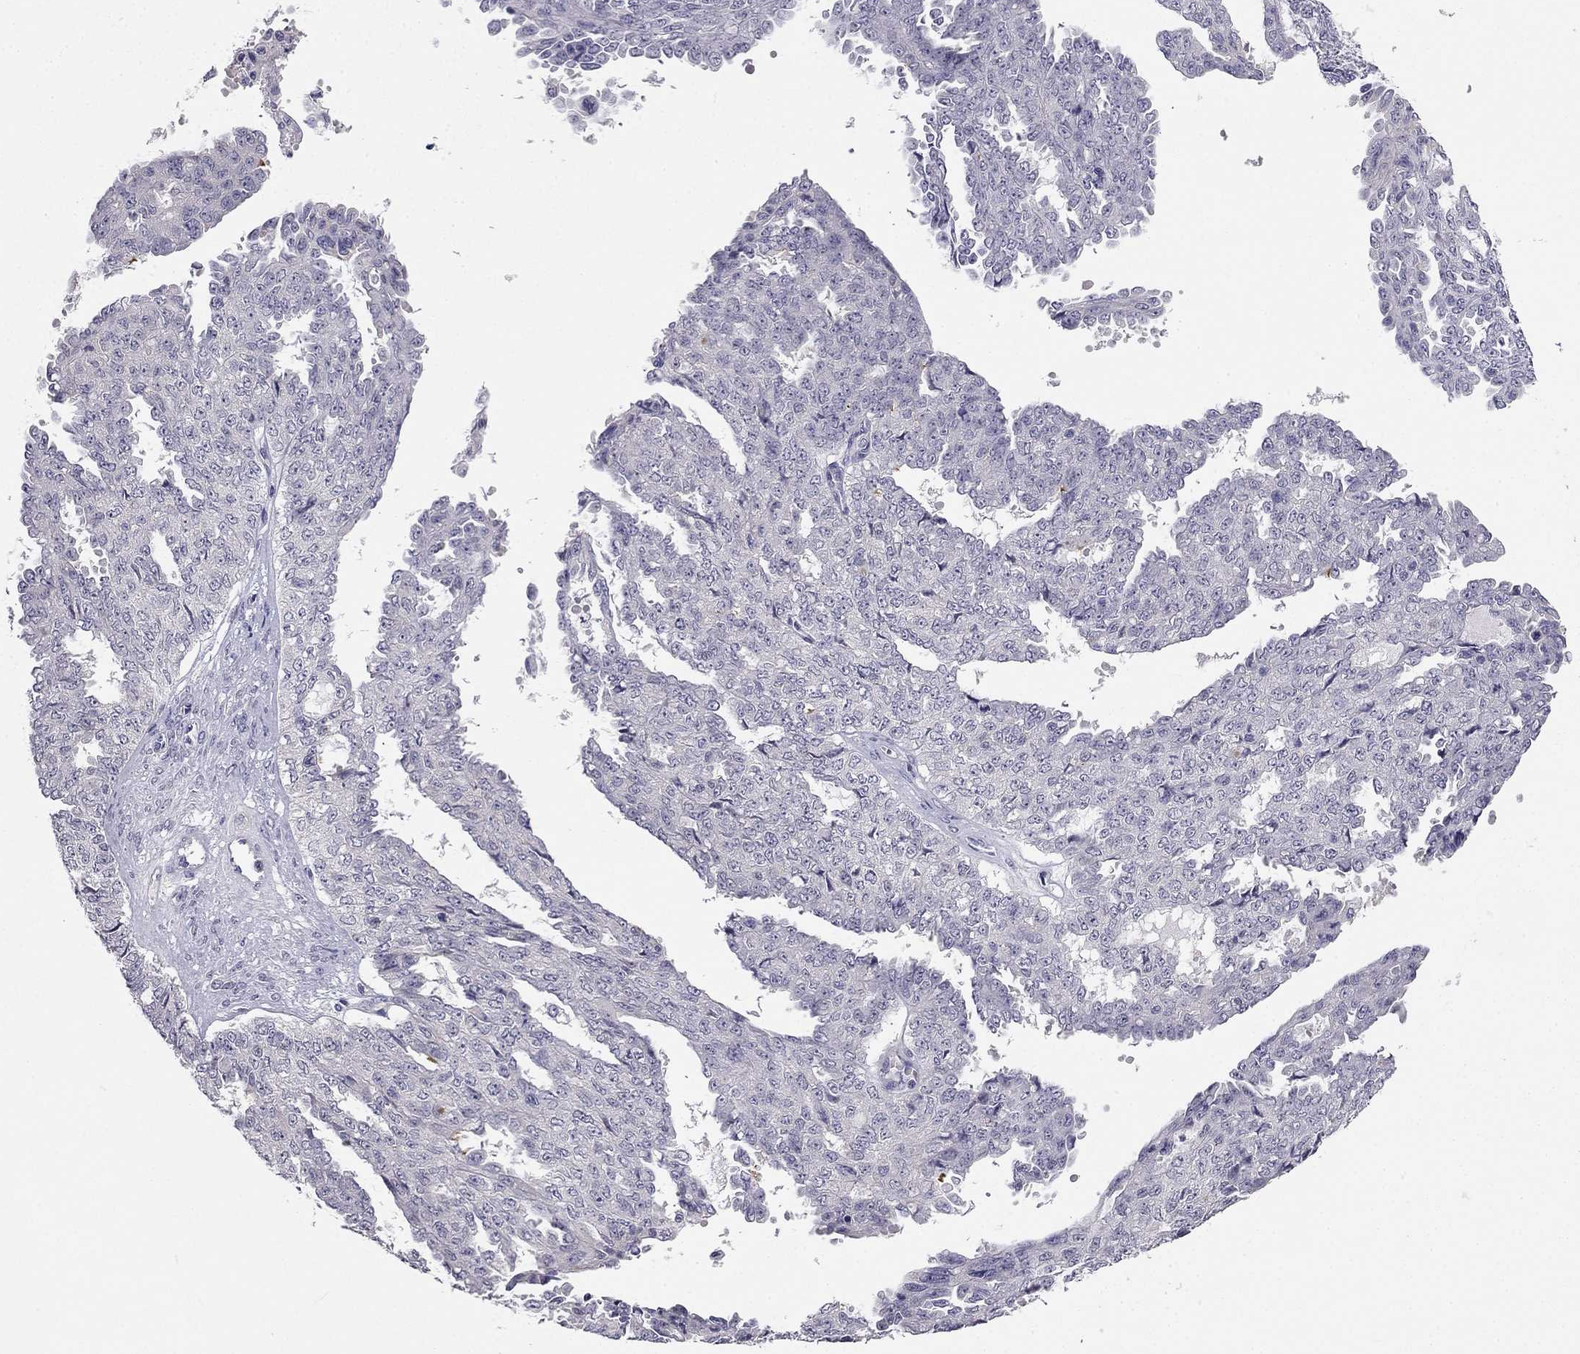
{"staining": {"intensity": "negative", "quantity": "none", "location": "none"}, "tissue": "ovarian cancer", "cell_type": "Tumor cells", "image_type": "cancer", "snomed": [{"axis": "morphology", "description": "Cystadenocarcinoma, serous, NOS"}, {"axis": "topography", "description": "Ovary"}], "caption": "Immunohistochemistry (IHC) image of neoplastic tissue: human ovarian cancer (serous cystadenocarcinoma) stained with DAB shows no significant protein positivity in tumor cells.", "gene": "C16orf89", "patient": {"sex": "female", "age": 71}}